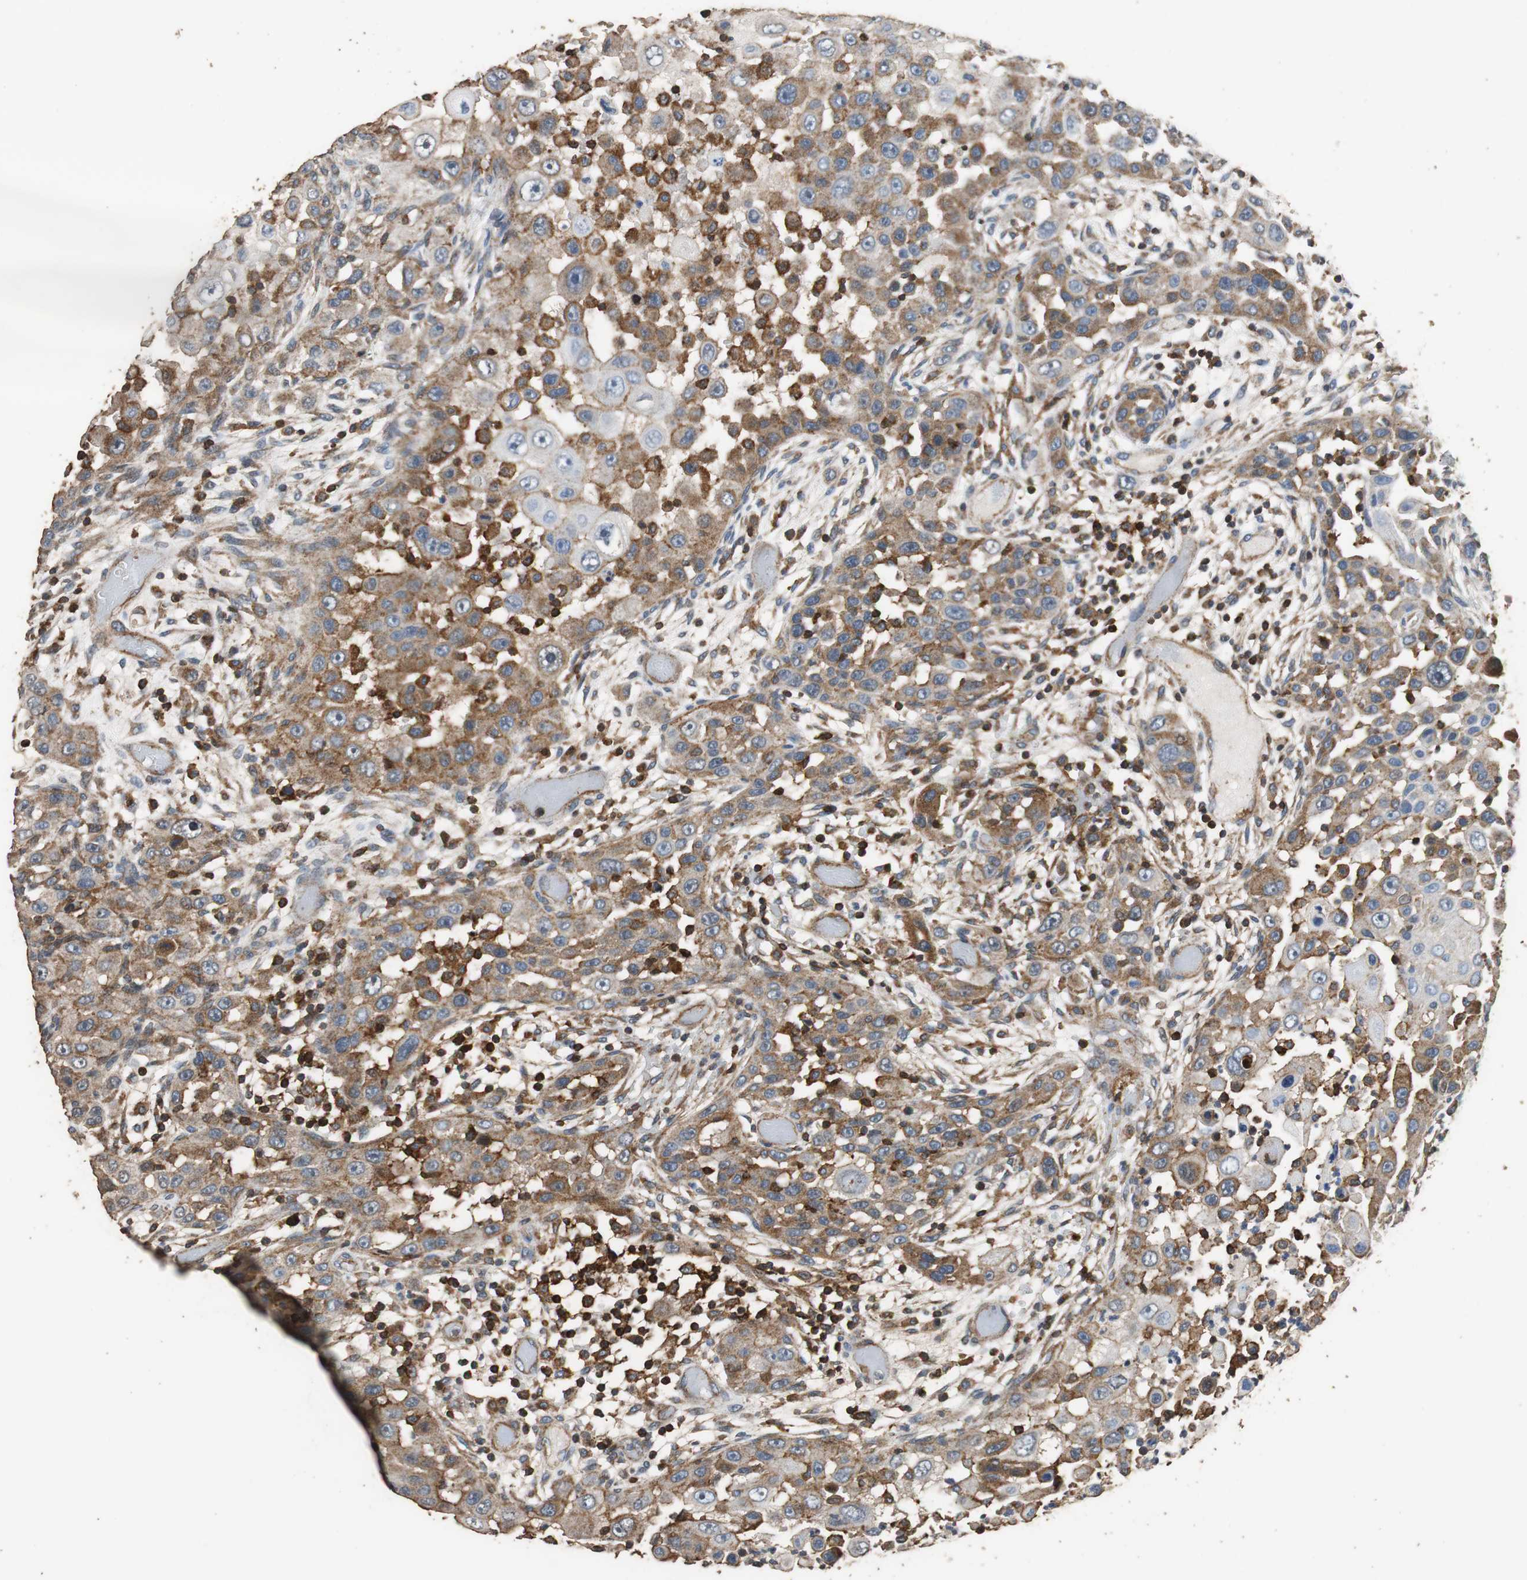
{"staining": {"intensity": "moderate", "quantity": ">75%", "location": "cytoplasmic/membranous"}, "tissue": "head and neck cancer", "cell_type": "Tumor cells", "image_type": "cancer", "snomed": [{"axis": "morphology", "description": "Carcinoma, NOS"}, {"axis": "topography", "description": "Head-Neck"}], "caption": "Protein staining displays moderate cytoplasmic/membranous expression in about >75% of tumor cells in head and neck carcinoma.", "gene": "PRKRA", "patient": {"sex": "male", "age": 87}}